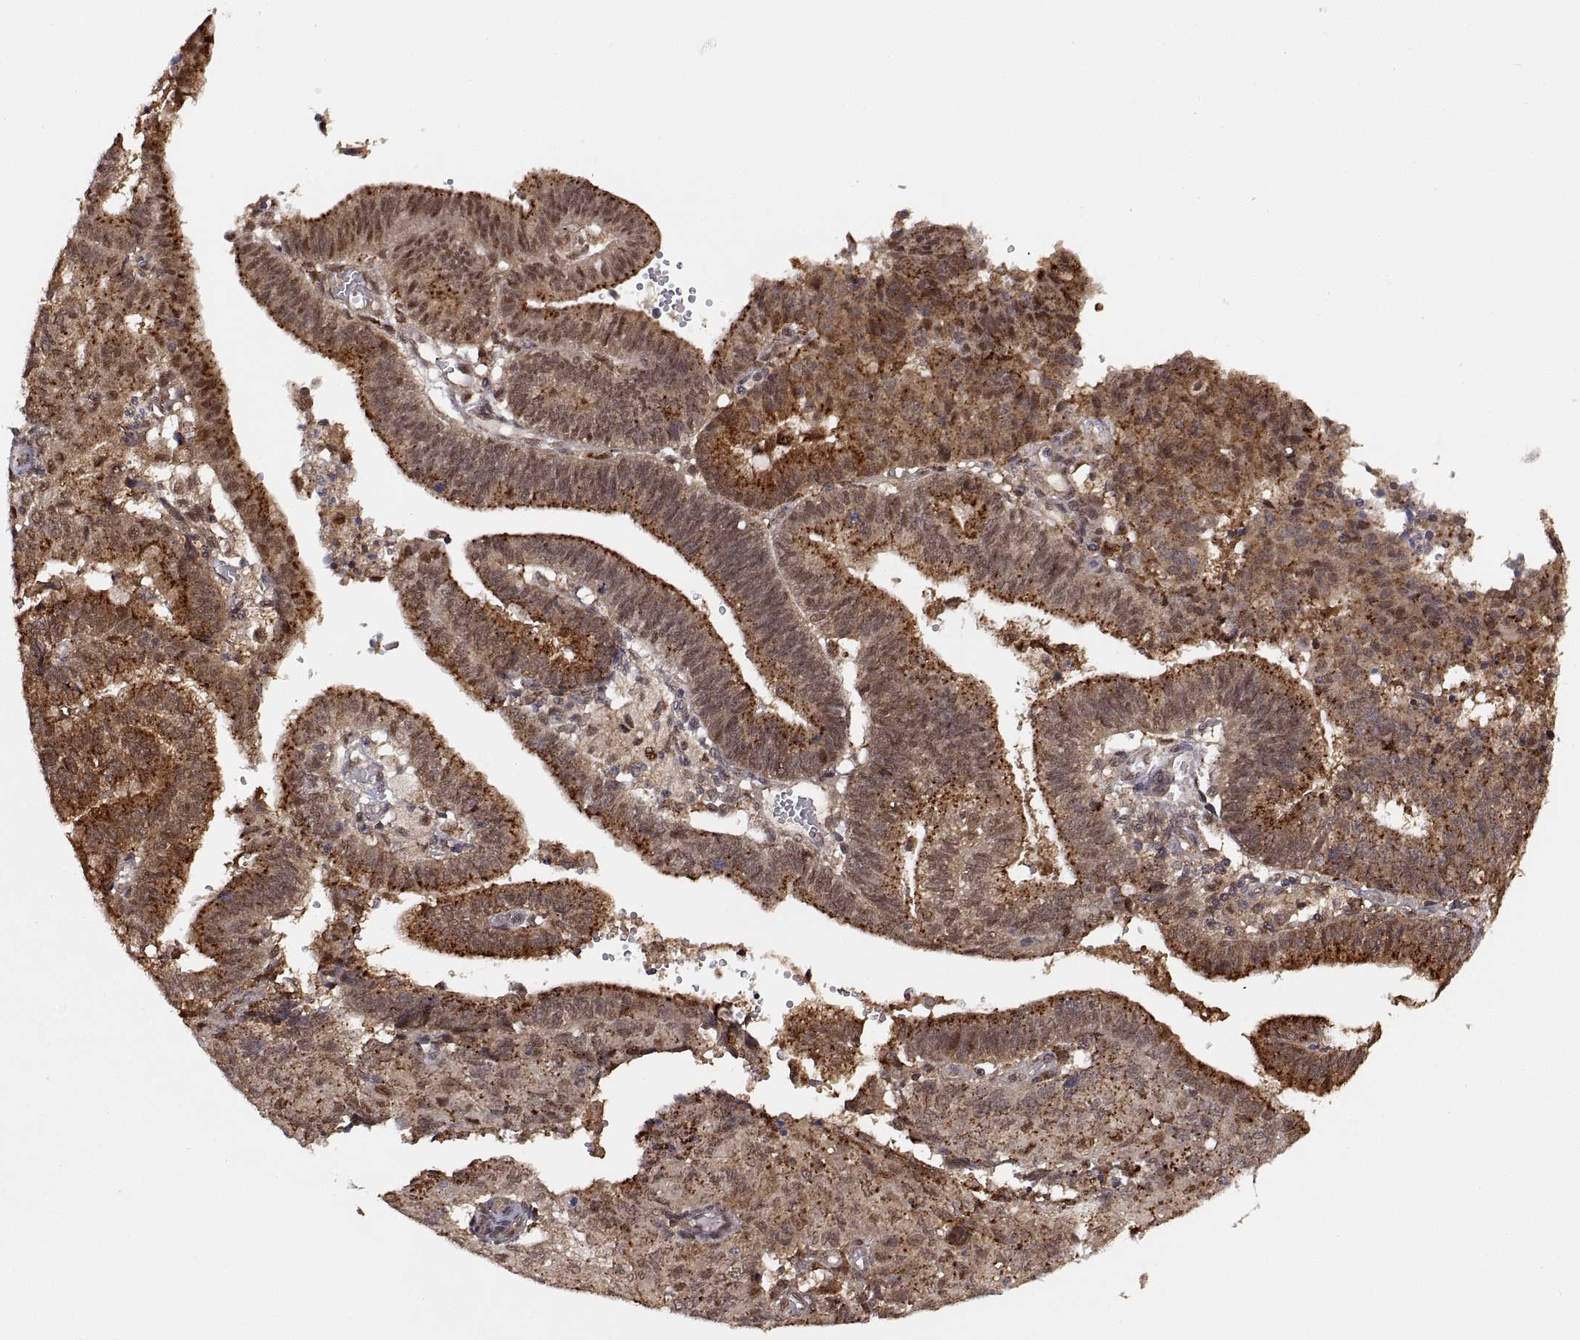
{"staining": {"intensity": "strong", "quantity": "25%-75%", "location": "cytoplasmic/membranous"}, "tissue": "endometrial cancer", "cell_type": "Tumor cells", "image_type": "cancer", "snomed": [{"axis": "morphology", "description": "Adenocarcinoma, NOS"}, {"axis": "topography", "description": "Endometrium"}], "caption": "High-magnification brightfield microscopy of endometrial cancer stained with DAB (brown) and counterstained with hematoxylin (blue). tumor cells exhibit strong cytoplasmic/membranous expression is seen in about25%-75% of cells. (Brightfield microscopy of DAB IHC at high magnification).", "gene": "PSMC2", "patient": {"sex": "female", "age": 82}}